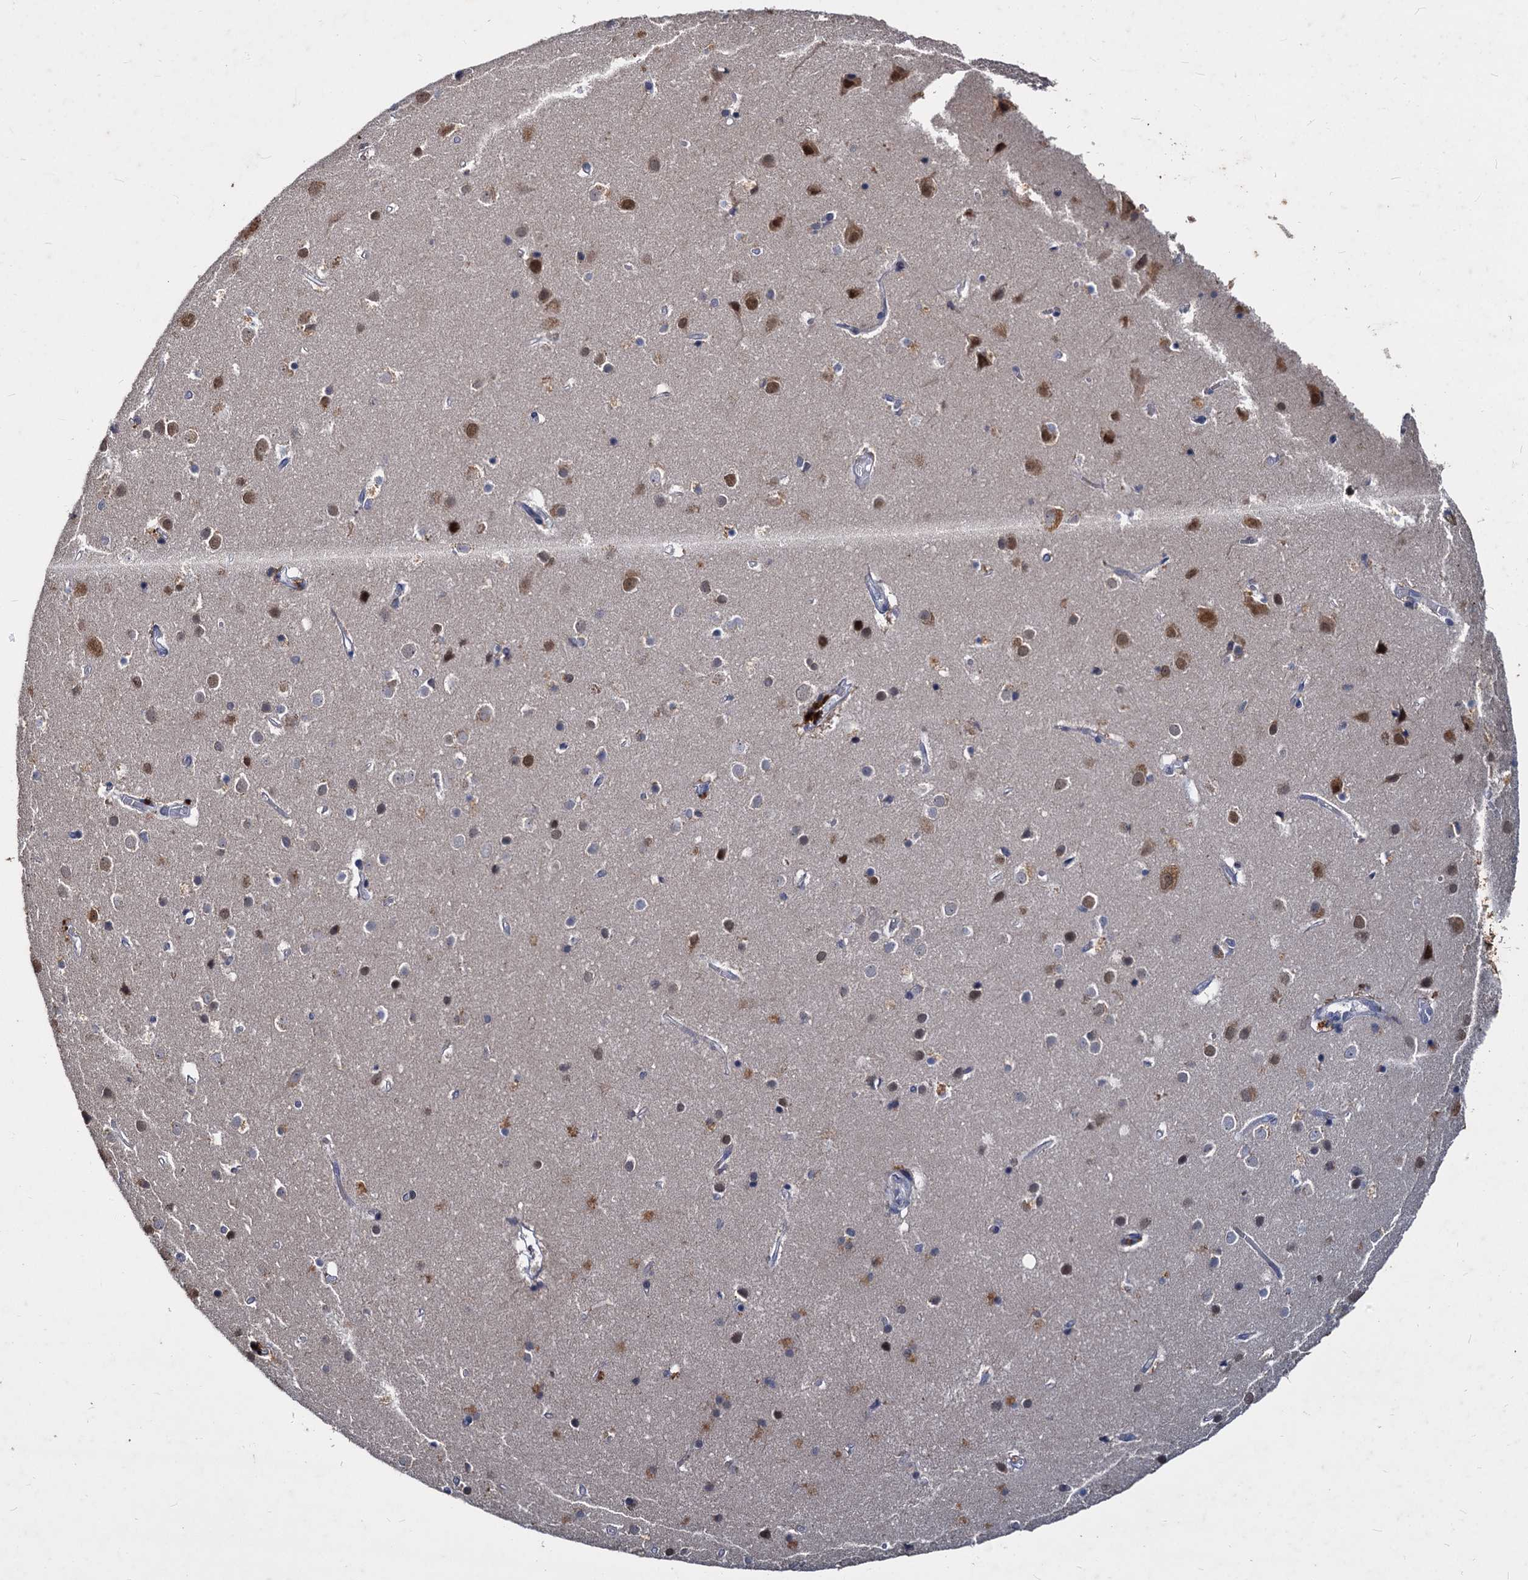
{"staining": {"intensity": "negative", "quantity": "none", "location": "none"}, "tissue": "cerebral cortex", "cell_type": "Endothelial cells", "image_type": "normal", "snomed": [{"axis": "morphology", "description": "Normal tissue, NOS"}, {"axis": "topography", "description": "Cerebral cortex"}], "caption": "This histopathology image is of unremarkable cerebral cortex stained with IHC to label a protein in brown with the nuclei are counter-stained blue. There is no expression in endothelial cells. (Brightfield microscopy of DAB immunohistochemistry at high magnification).", "gene": "CCDC184", "patient": {"sex": "male", "age": 54}}